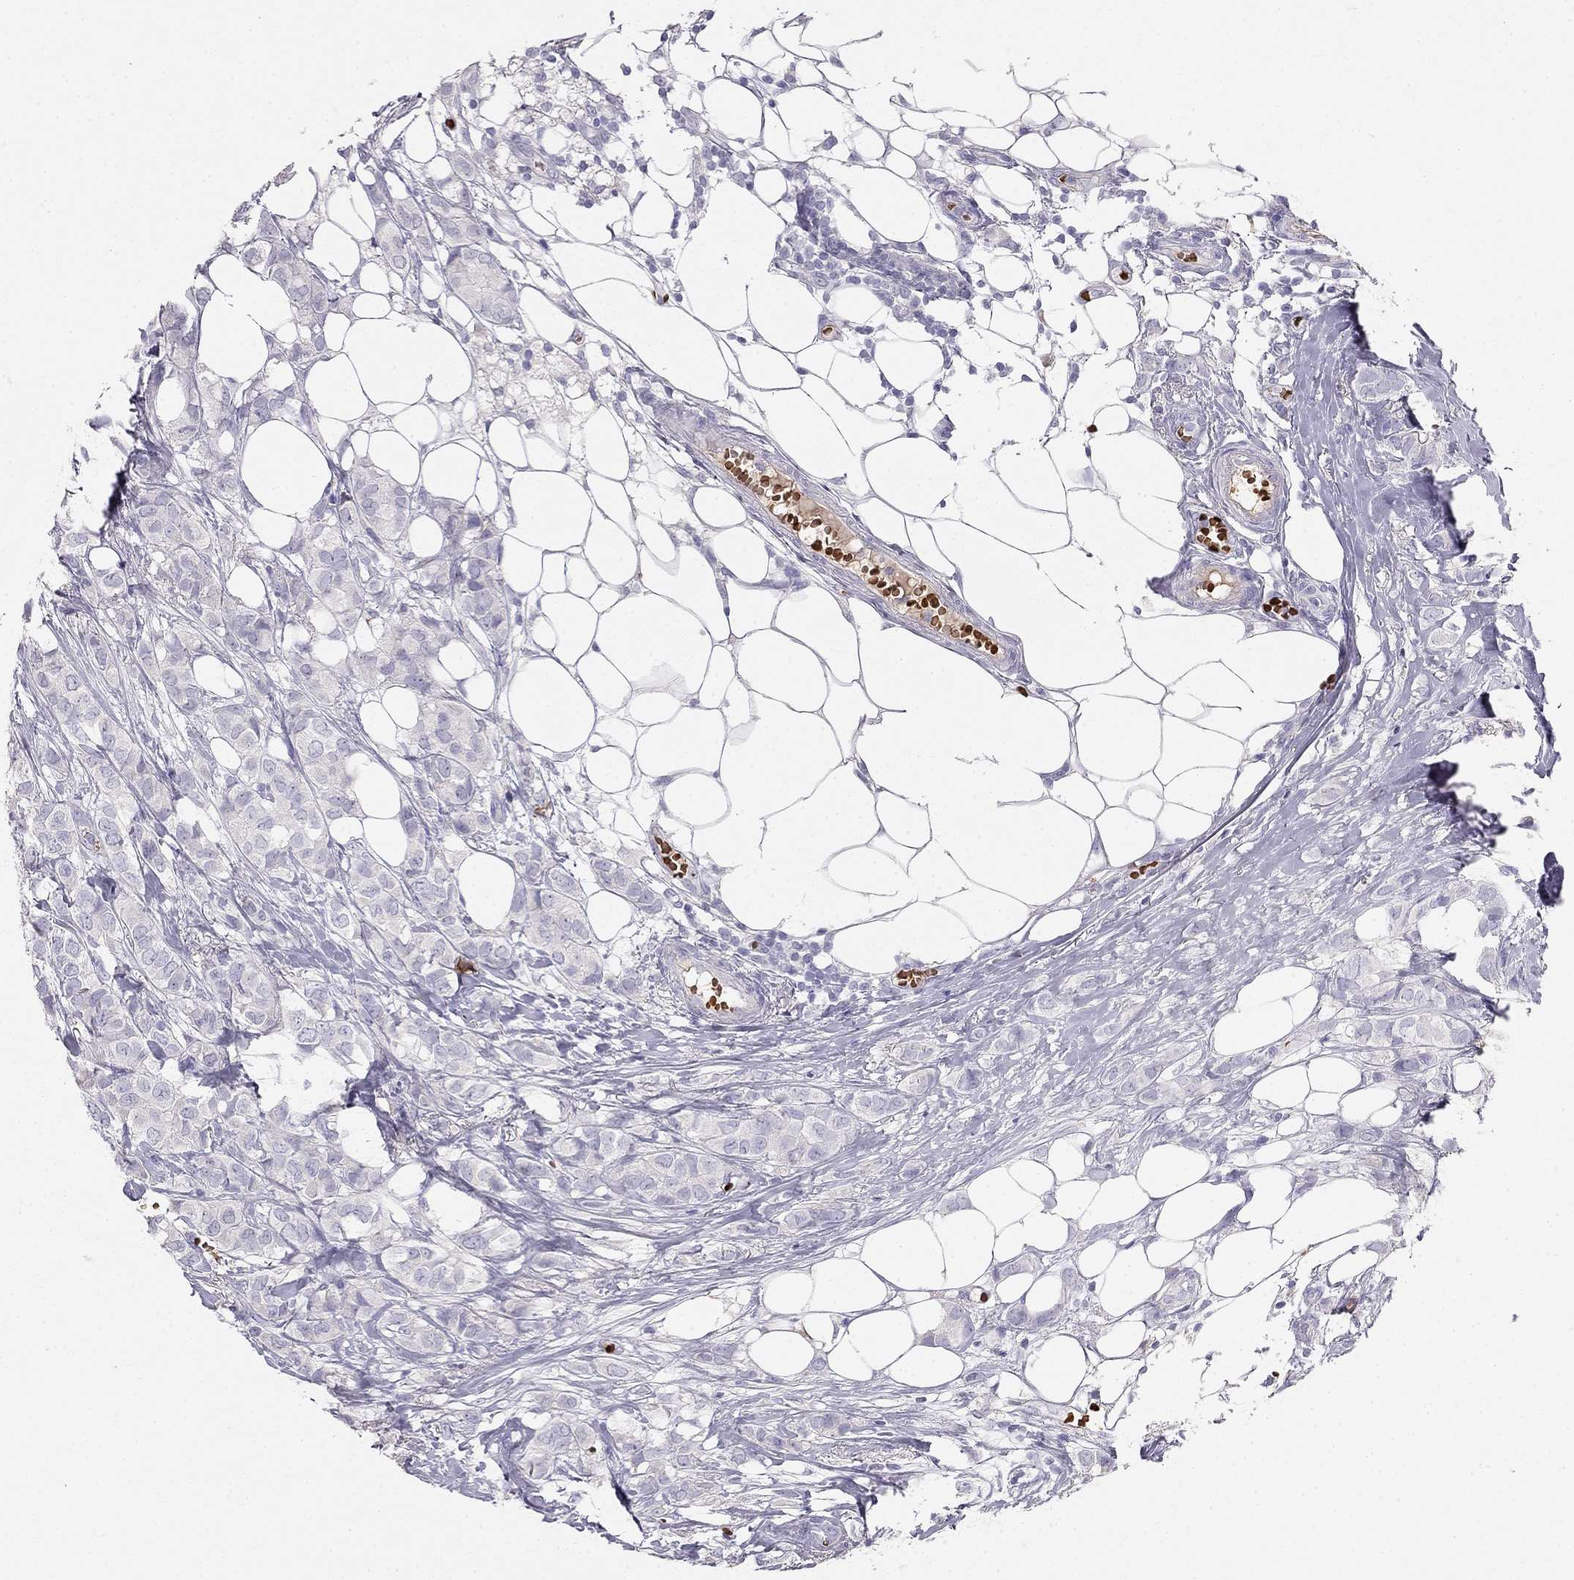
{"staining": {"intensity": "negative", "quantity": "none", "location": "none"}, "tissue": "breast cancer", "cell_type": "Tumor cells", "image_type": "cancer", "snomed": [{"axis": "morphology", "description": "Duct carcinoma"}, {"axis": "topography", "description": "Breast"}], "caption": "Histopathology image shows no significant protein expression in tumor cells of breast invasive ductal carcinoma.", "gene": "RHD", "patient": {"sex": "female", "age": 85}}